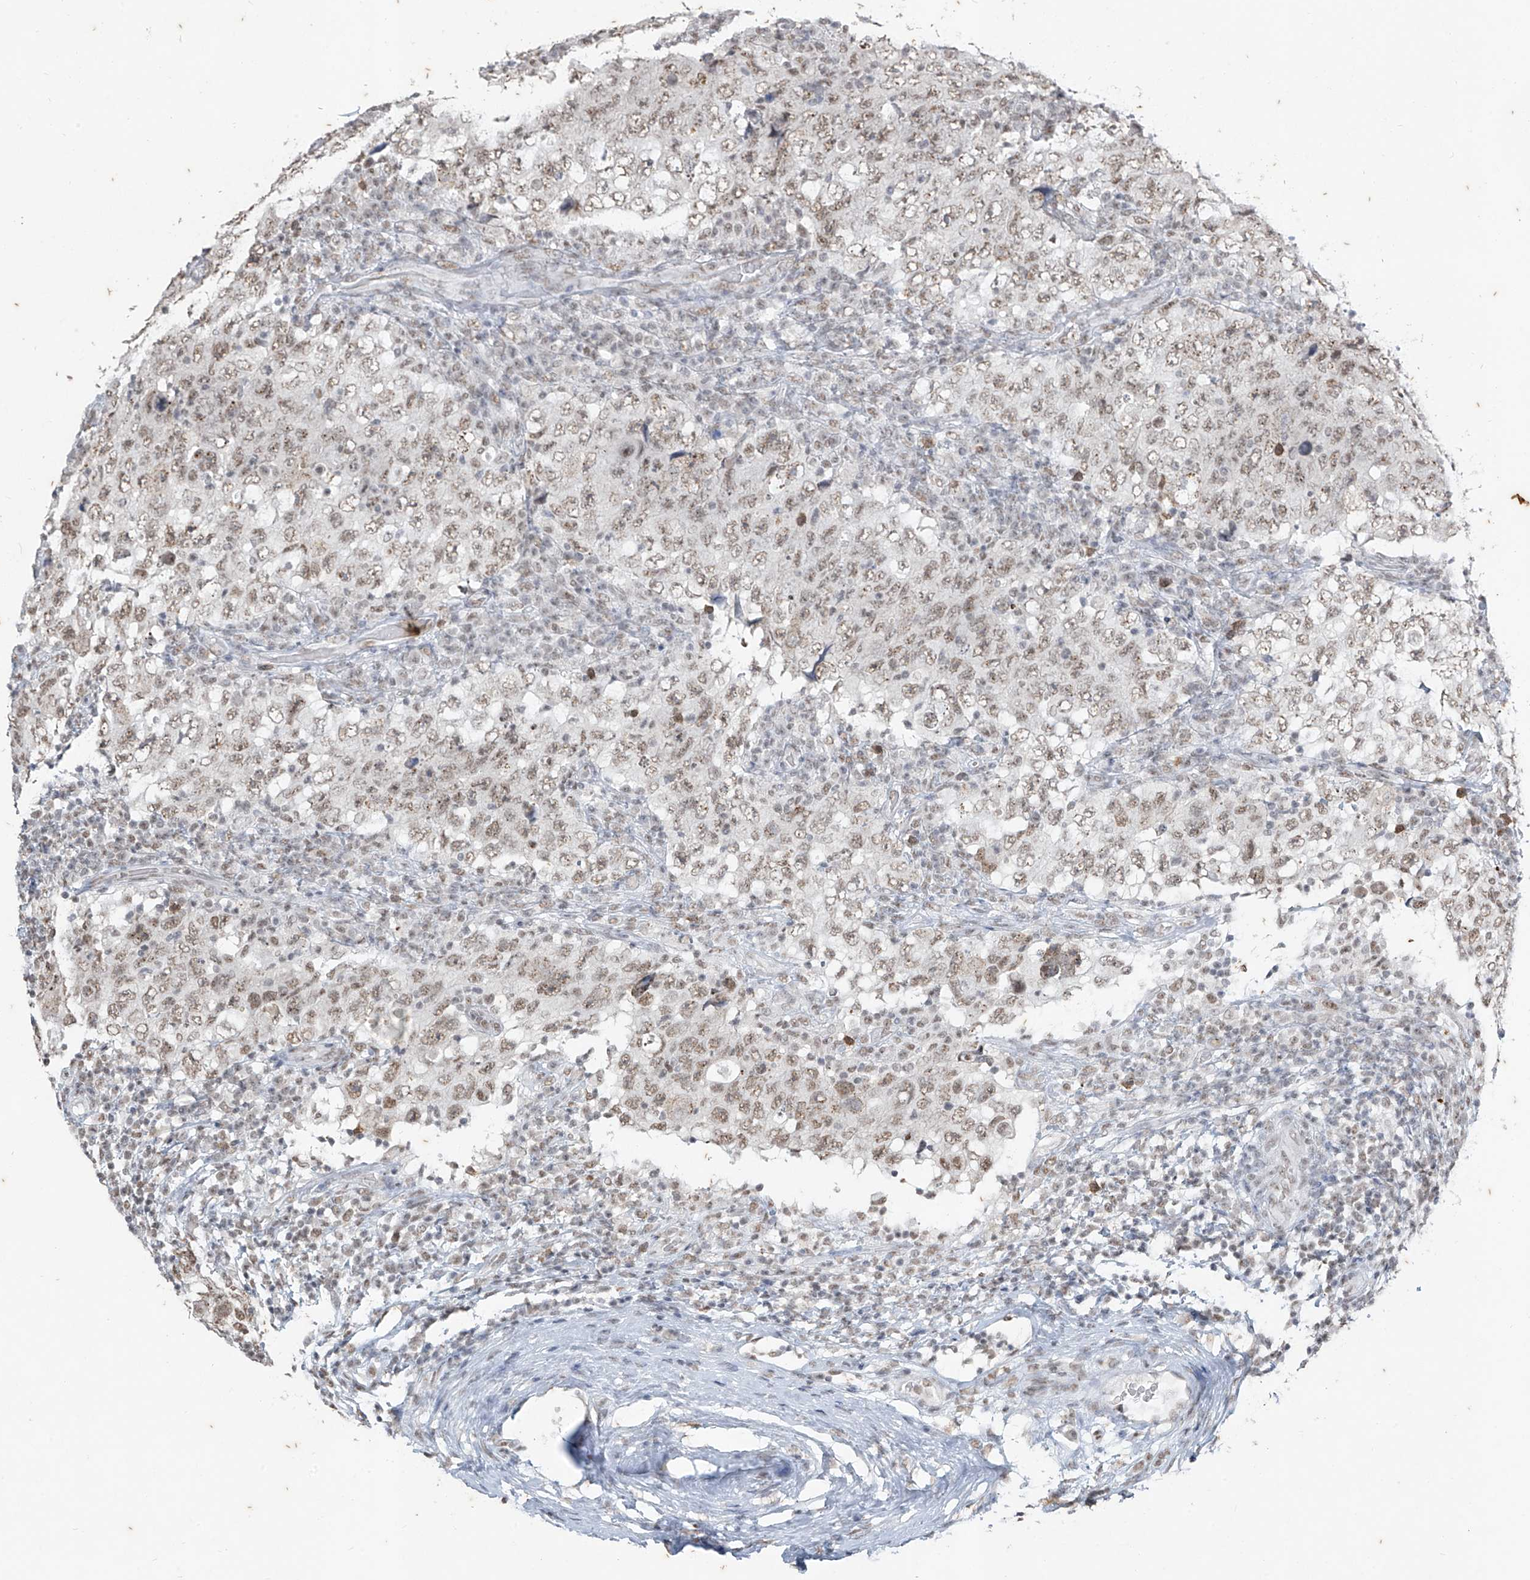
{"staining": {"intensity": "weak", "quantity": ">75%", "location": "nuclear"}, "tissue": "testis cancer", "cell_type": "Tumor cells", "image_type": "cancer", "snomed": [{"axis": "morphology", "description": "Carcinoma, Embryonal, NOS"}, {"axis": "topography", "description": "Testis"}], "caption": "Immunohistochemical staining of human embryonal carcinoma (testis) reveals low levels of weak nuclear expression in about >75% of tumor cells.", "gene": "TFEC", "patient": {"sex": "male", "age": 26}}